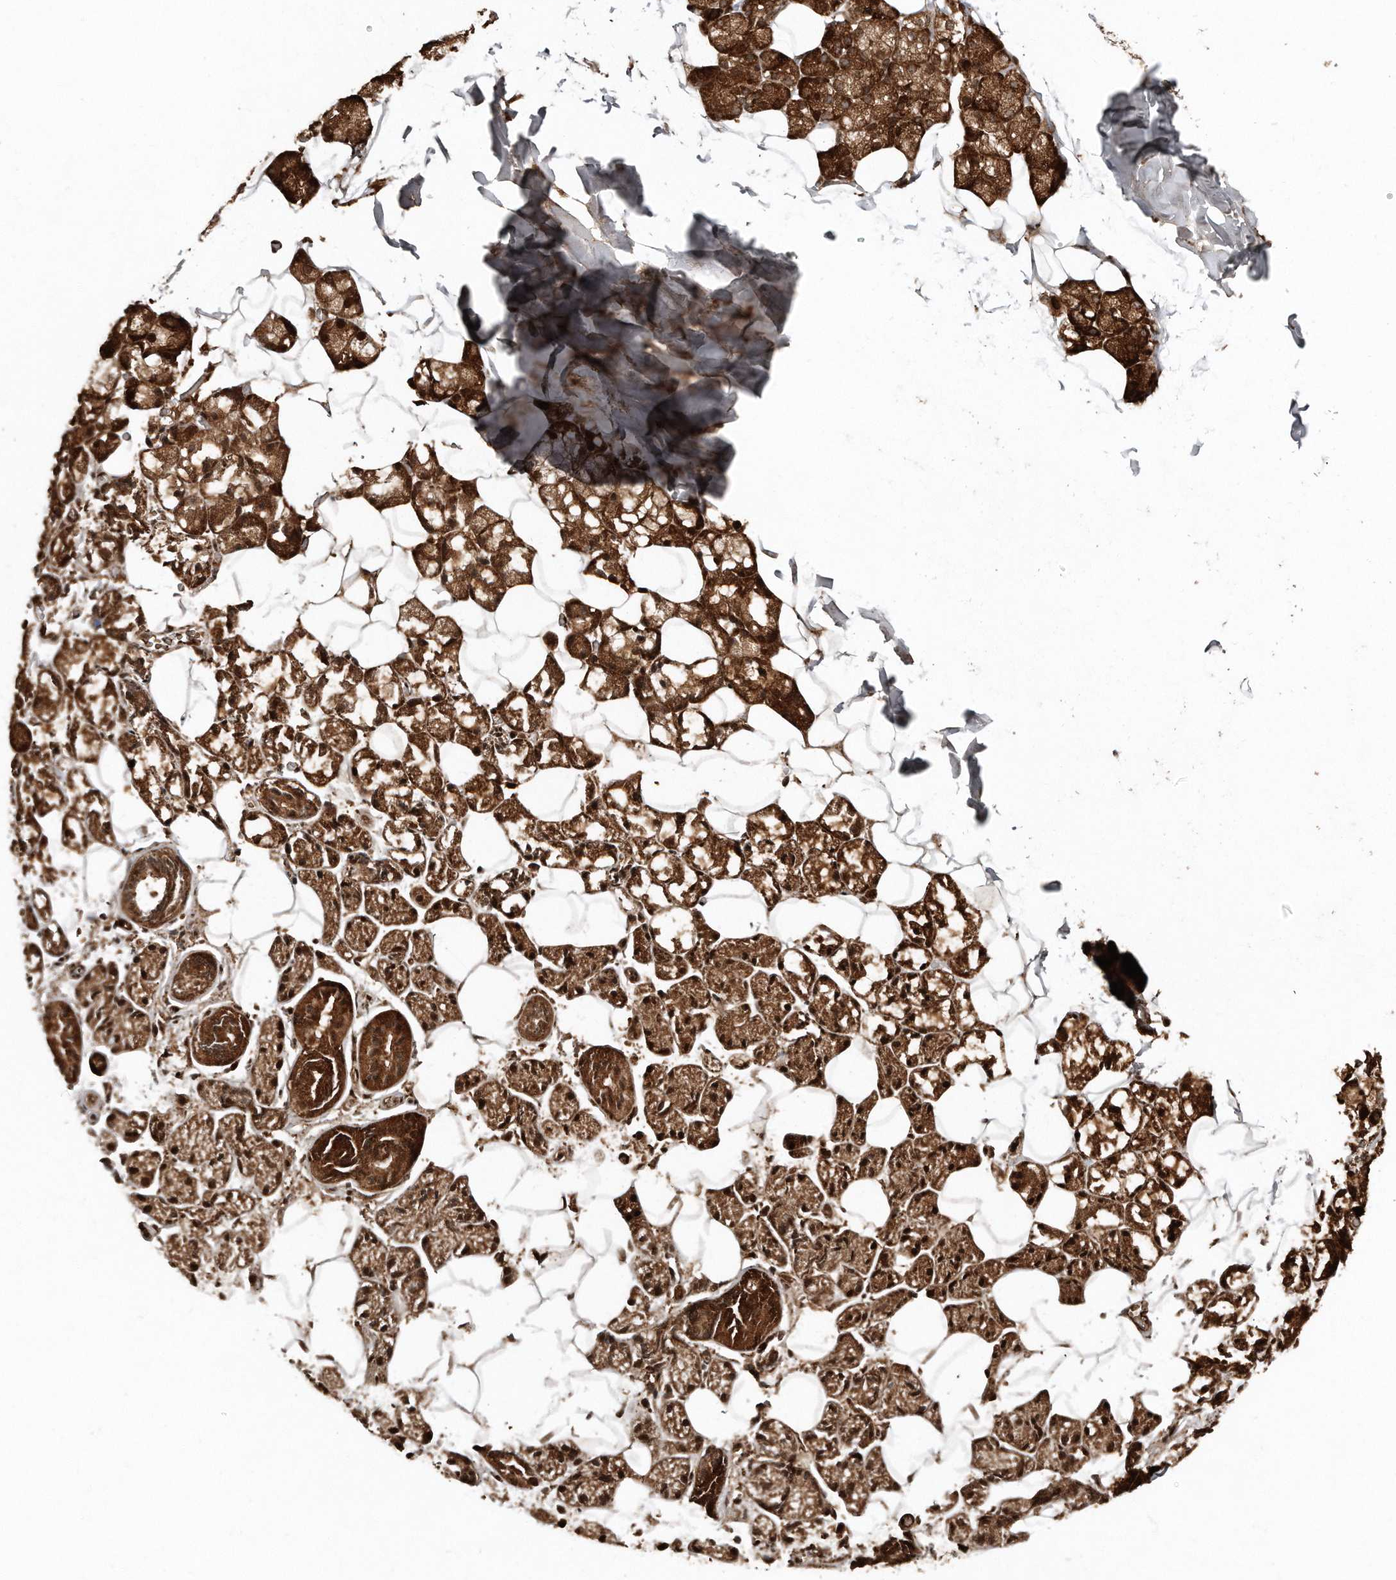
{"staining": {"intensity": "strong", "quantity": "25%-75%", "location": "cytoplasmic/membranous"}, "tissue": "salivary gland", "cell_type": "Glandular cells", "image_type": "normal", "snomed": [{"axis": "morphology", "description": "Normal tissue, NOS"}, {"axis": "topography", "description": "Salivary gland"}], "caption": "Brown immunohistochemical staining in benign human salivary gland demonstrates strong cytoplasmic/membranous positivity in approximately 25%-75% of glandular cells.", "gene": "SNAP47", "patient": {"sex": "female", "age": 33}}